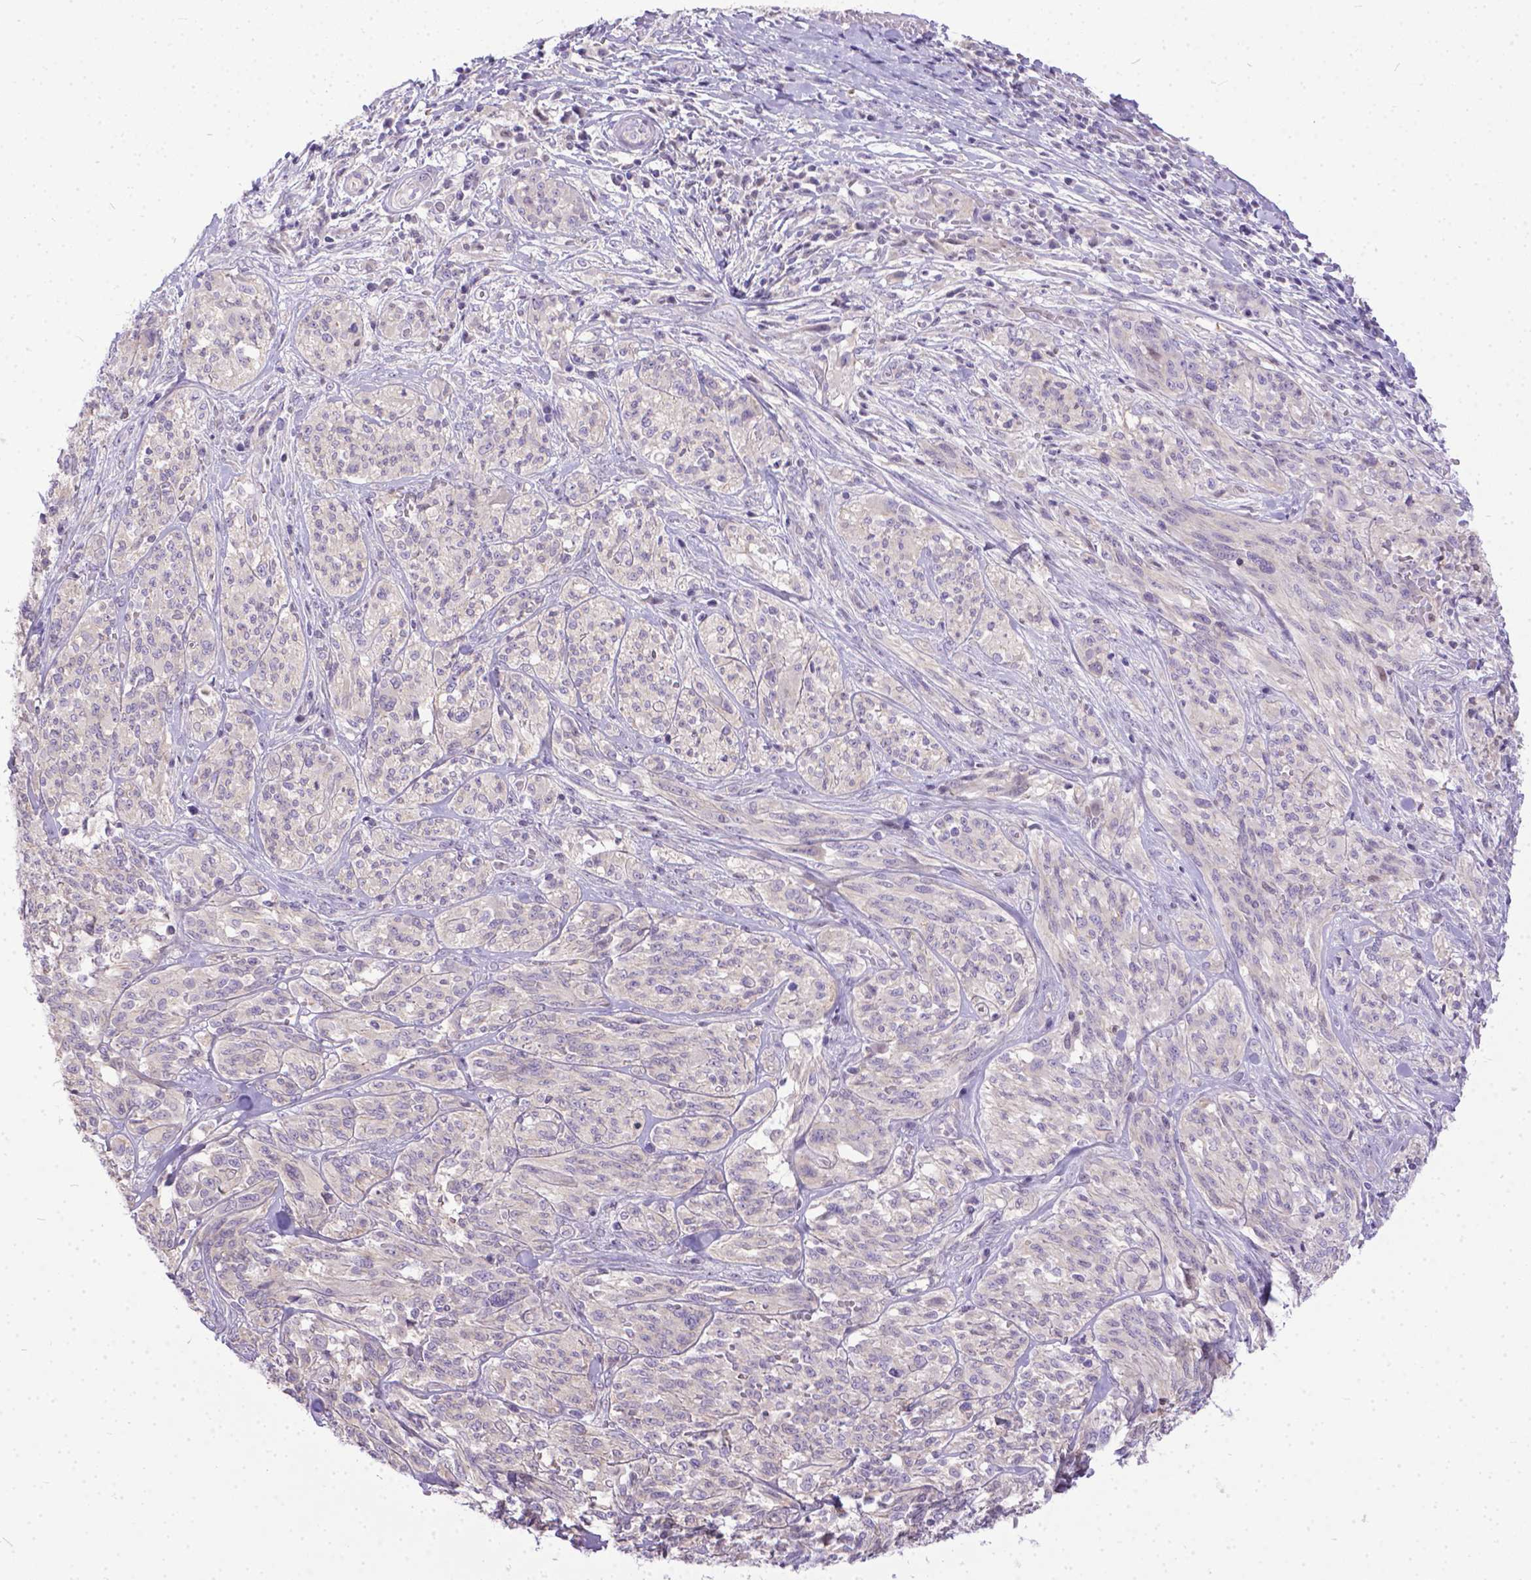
{"staining": {"intensity": "negative", "quantity": "none", "location": "none"}, "tissue": "melanoma", "cell_type": "Tumor cells", "image_type": "cancer", "snomed": [{"axis": "morphology", "description": "Malignant melanoma, NOS"}, {"axis": "topography", "description": "Skin"}], "caption": "Protein analysis of malignant melanoma reveals no significant staining in tumor cells.", "gene": "TTLL6", "patient": {"sex": "female", "age": 91}}